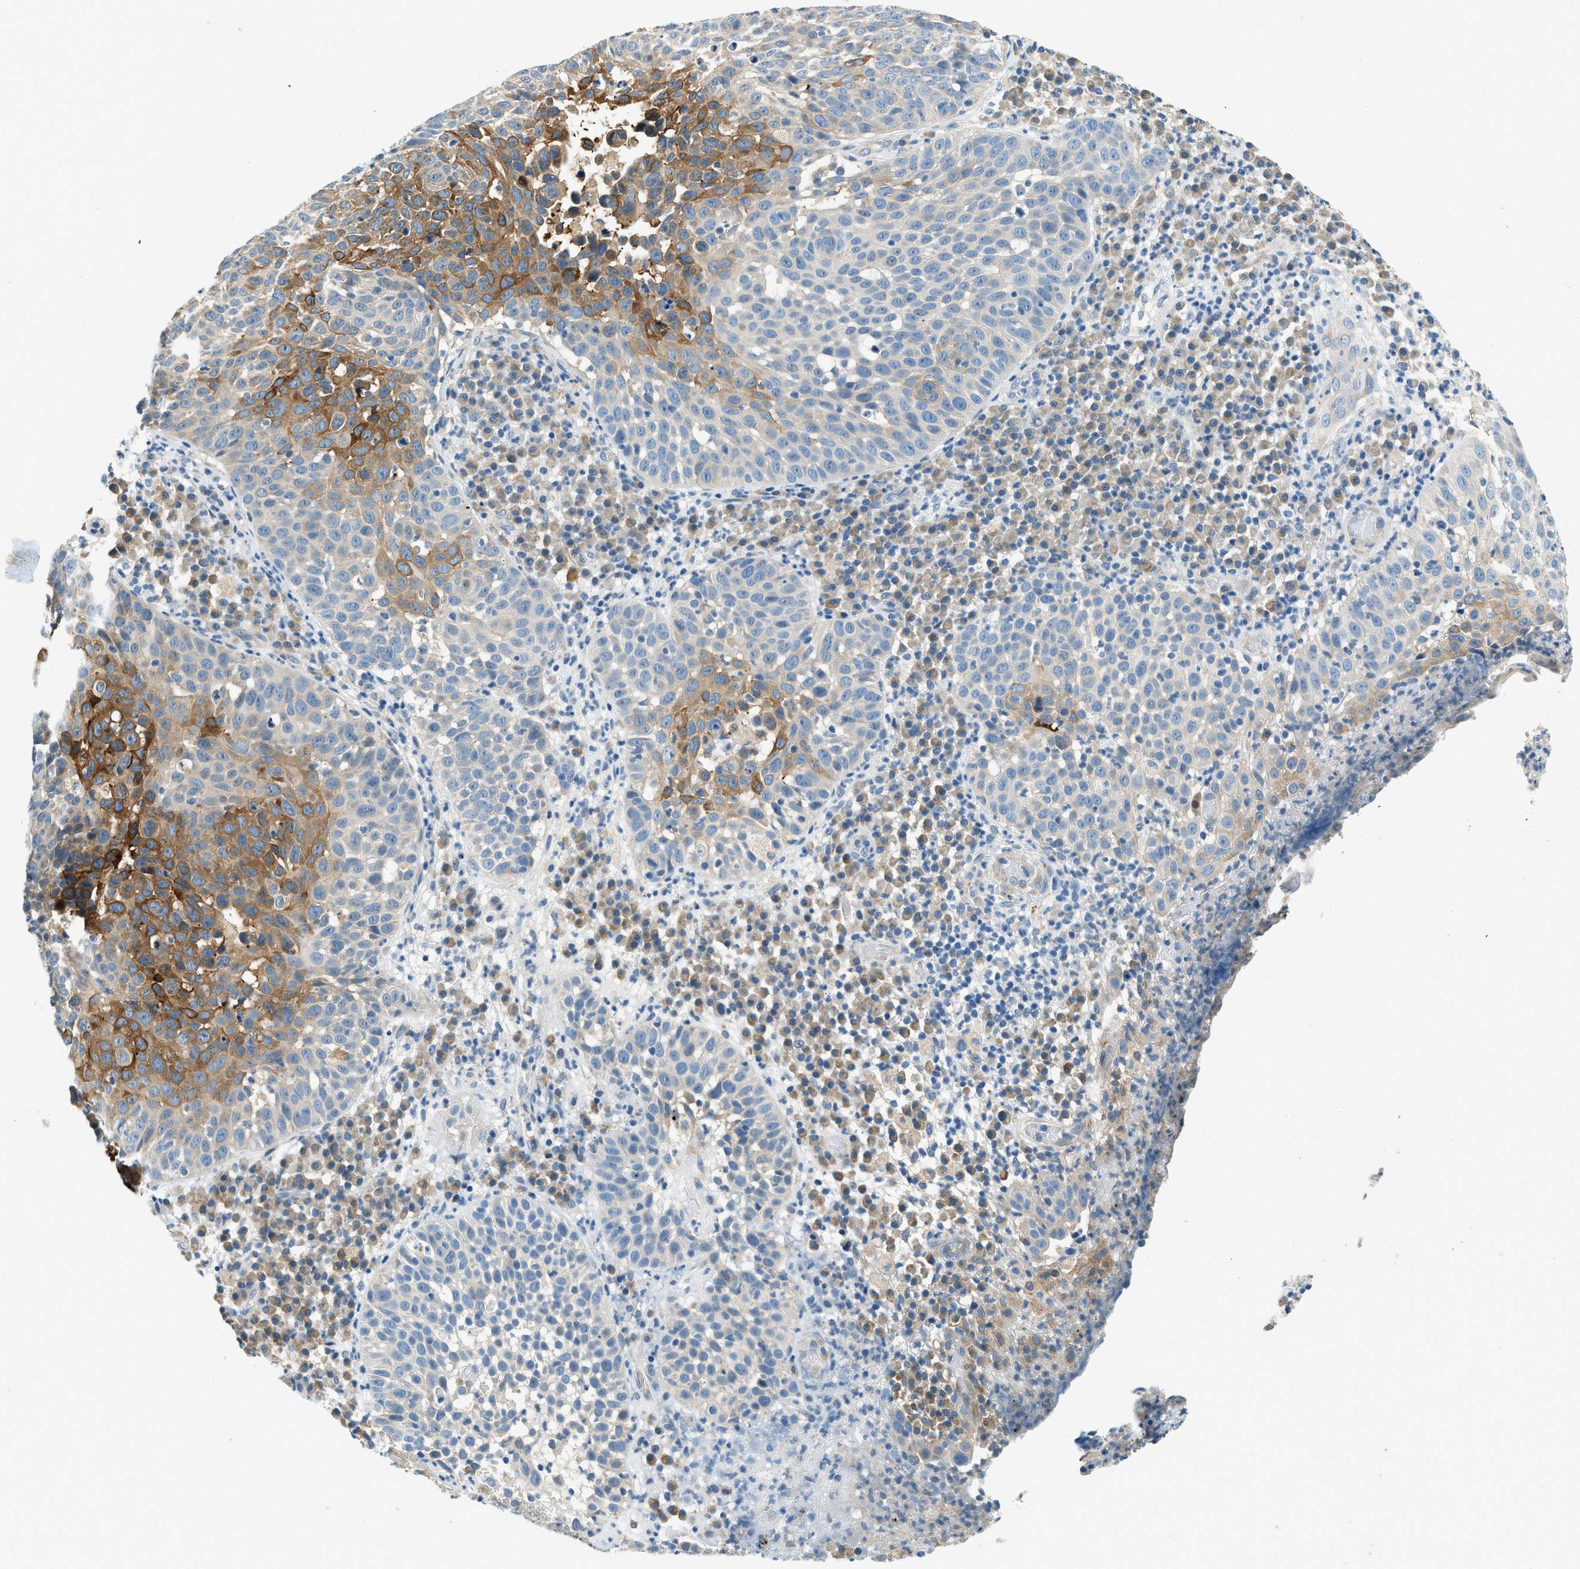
{"staining": {"intensity": "moderate", "quantity": "25%-75%", "location": "cytoplasmic/membranous"}, "tissue": "skin cancer", "cell_type": "Tumor cells", "image_type": "cancer", "snomed": [{"axis": "morphology", "description": "Squamous cell carcinoma in situ, NOS"}, {"axis": "morphology", "description": "Squamous cell carcinoma, NOS"}, {"axis": "topography", "description": "Skin"}], "caption": "Tumor cells exhibit moderate cytoplasmic/membranous staining in approximately 25%-75% of cells in skin cancer (squamous cell carcinoma). Immunohistochemistry (ihc) stains the protein of interest in brown and the nuclei are stained blue.", "gene": "ZNF367", "patient": {"sex": "male", "age": 93}}